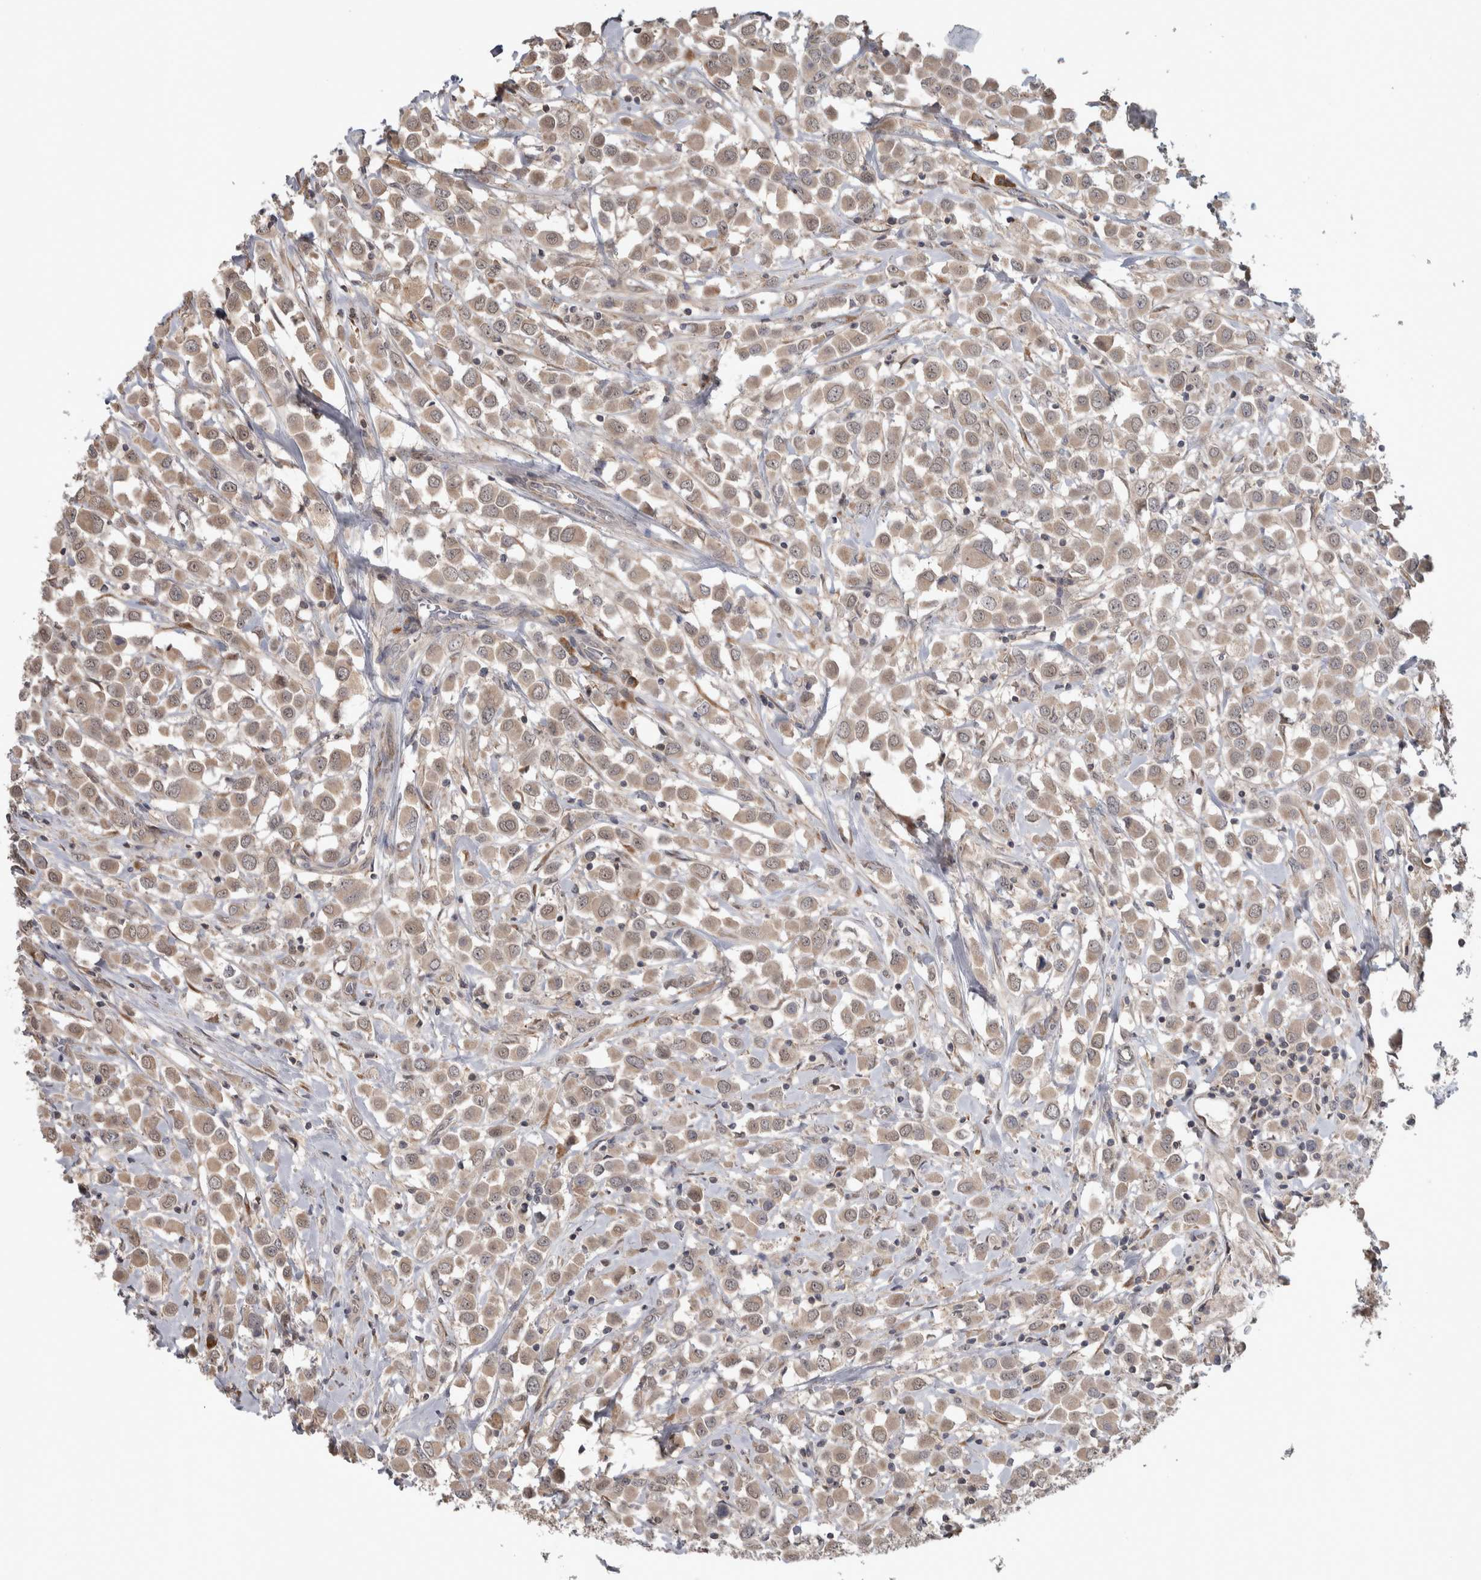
{"staining": {"intensity": "moderate", "quantity": ">75%", "location": "cytoplasmic/membranous"}, "tissue": "breast cancer", "cell_type": "Tumor cells", "image_type": "cancer", "snomed": [{"axis": "morphology", "description": "Duct carcinoma"}, {"axis": "topography", "description": "Breast"}], "caption": "Immunohistochemistry (DAB) staining of human breast cancer reveals moderate cytoplasmic/membranous protein positivity in approximately >75% of tumor cells.", "gene": "CUL2", "patient": {"sex": "female", "age": 61}}